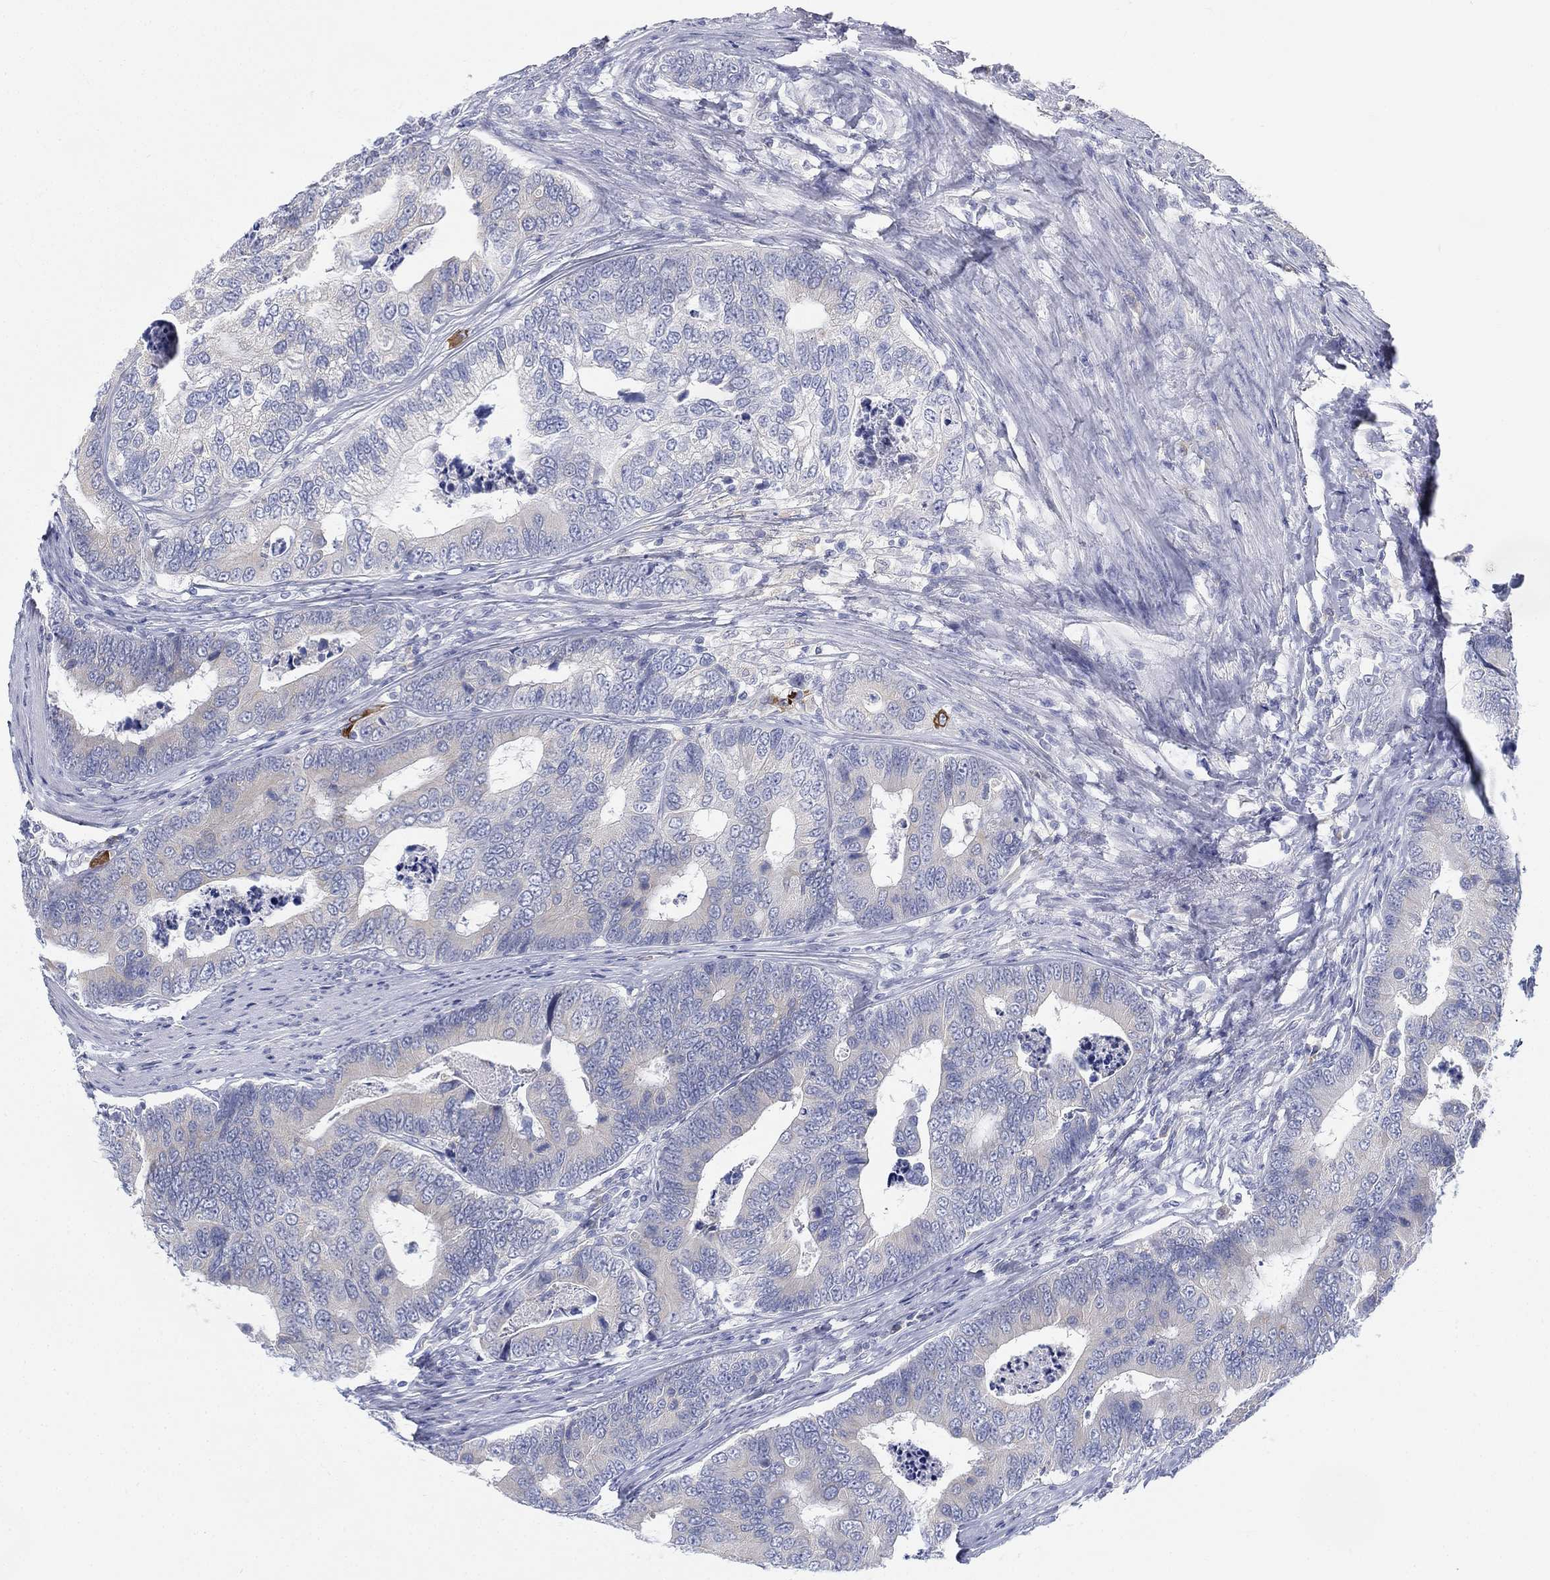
{"staining": {"intensity": "negative", "quantity": "none", "location": "none"}, "tissue": "colorectal cancer", "cell_type": "Tumor cells", "image_type": "cancer", "snomed": [{"axis": "morphology", "description": "Adenocarcinoma, NOS"}, {"axis": "topography", "description": "Colon"}], "caption": "DAB immunohistochemical staining of colorectal cancer (adenocarcinoma) exhibits no significant positivity in tumor cells.", "gene": "GCNA", "patient": {"sex": "female", "age": 72}}